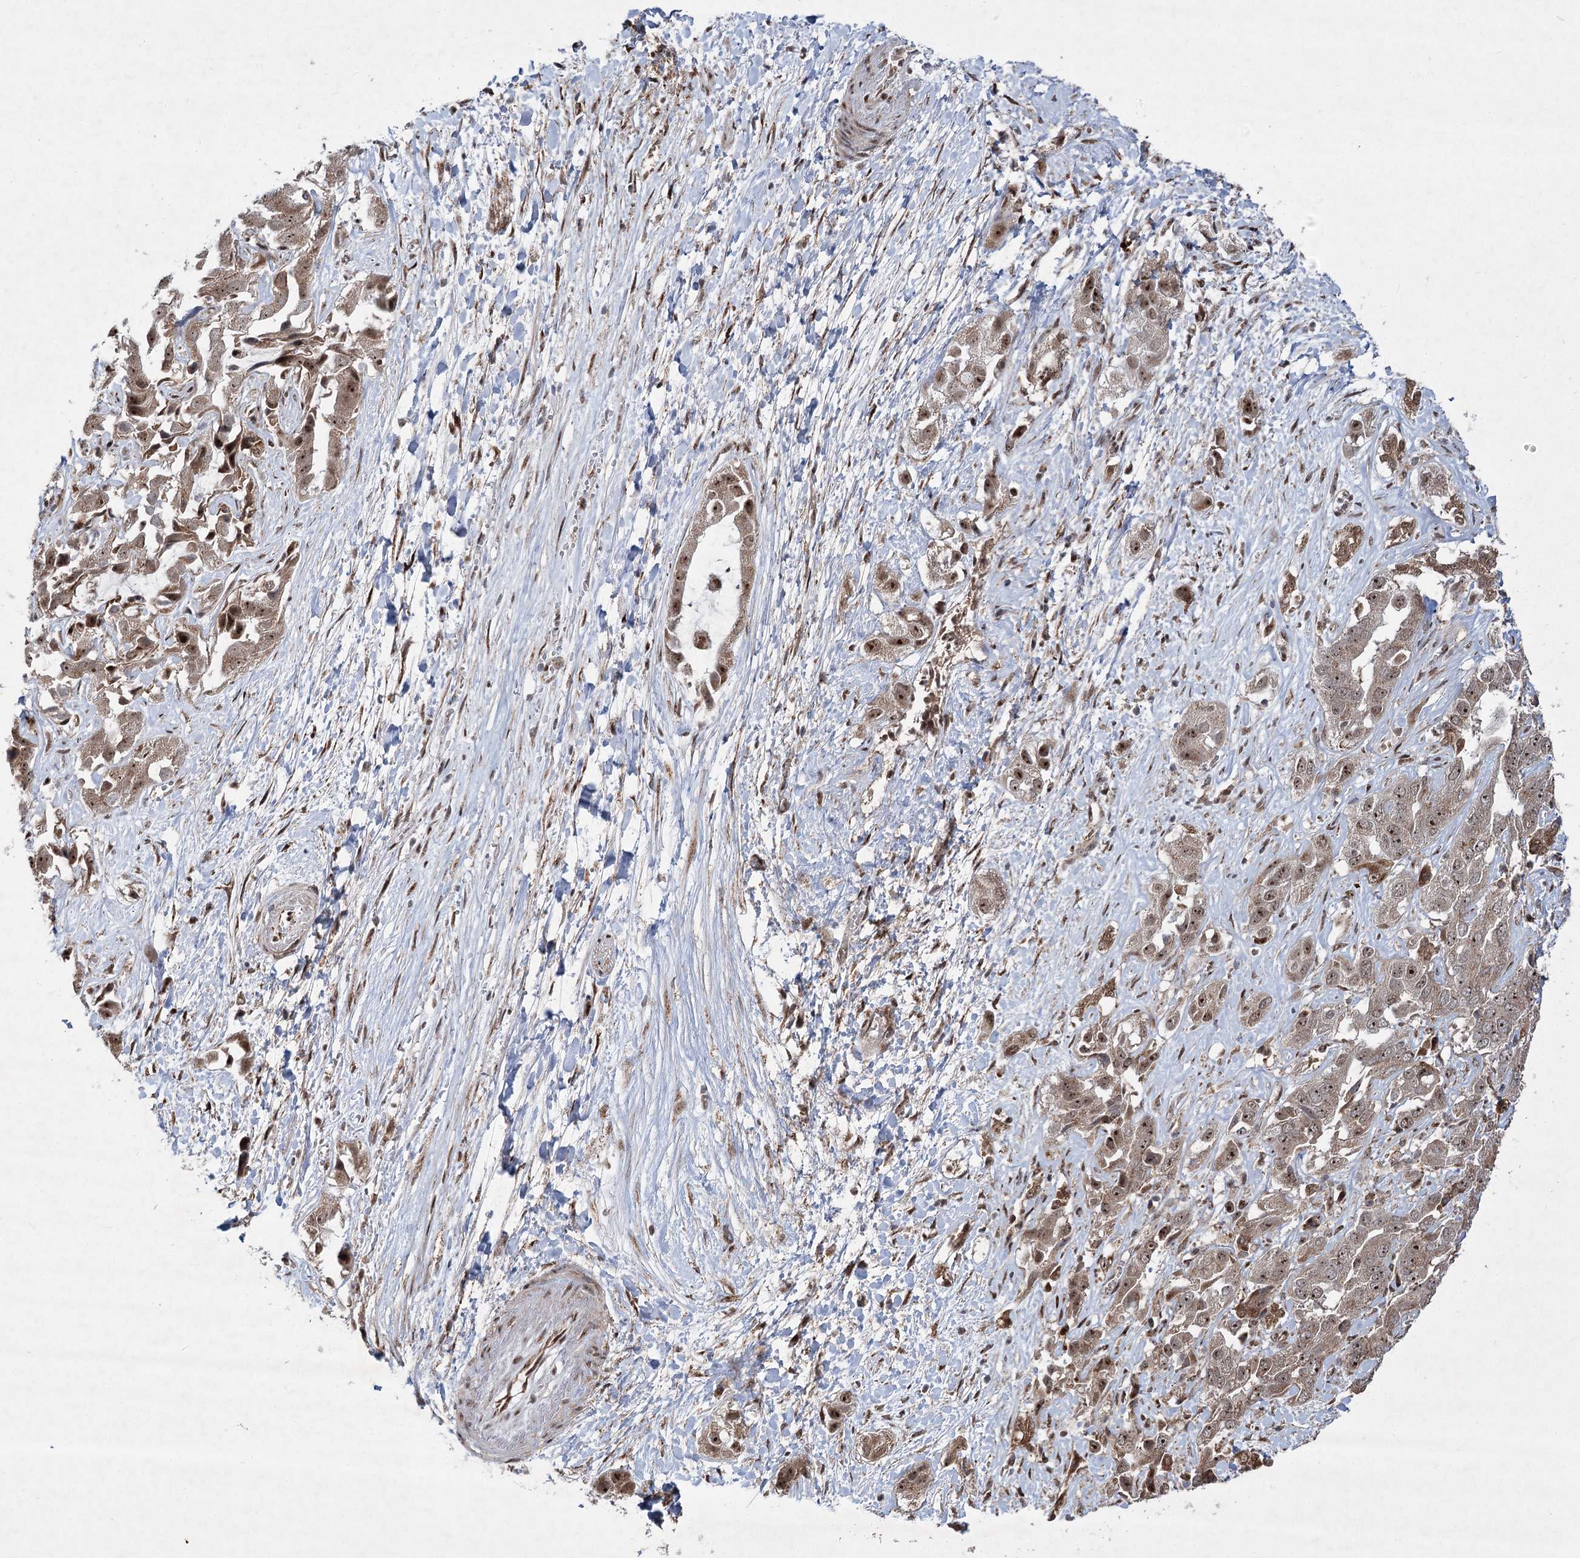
{"staining": {"intensity": "moderate", "quantity": ">75%", "location": "cytoplasmic/membranous,nuclear"}, "tissue": "liver cancer", "cell_type": "Tumor cells", "image_type": "cancer", "snomed": [{"axis": "morphology", "description": "Cholangiocarcinoma"}, {"axis": "topography", "description": "Liver"}], "caption": "Immunohistochemical staining of human liver cholangiocarcinoma reveals medium levels of moderate cytoplasmic/membranous and nuclear protein expression in about >75% of tumor cells. Using DAB (brown) and hematoxylin (blue) stains, captured at high magnification using brightfield microscopy.", "gene": "SERINC5", "patient": {"sex": "female", "age": 52}}